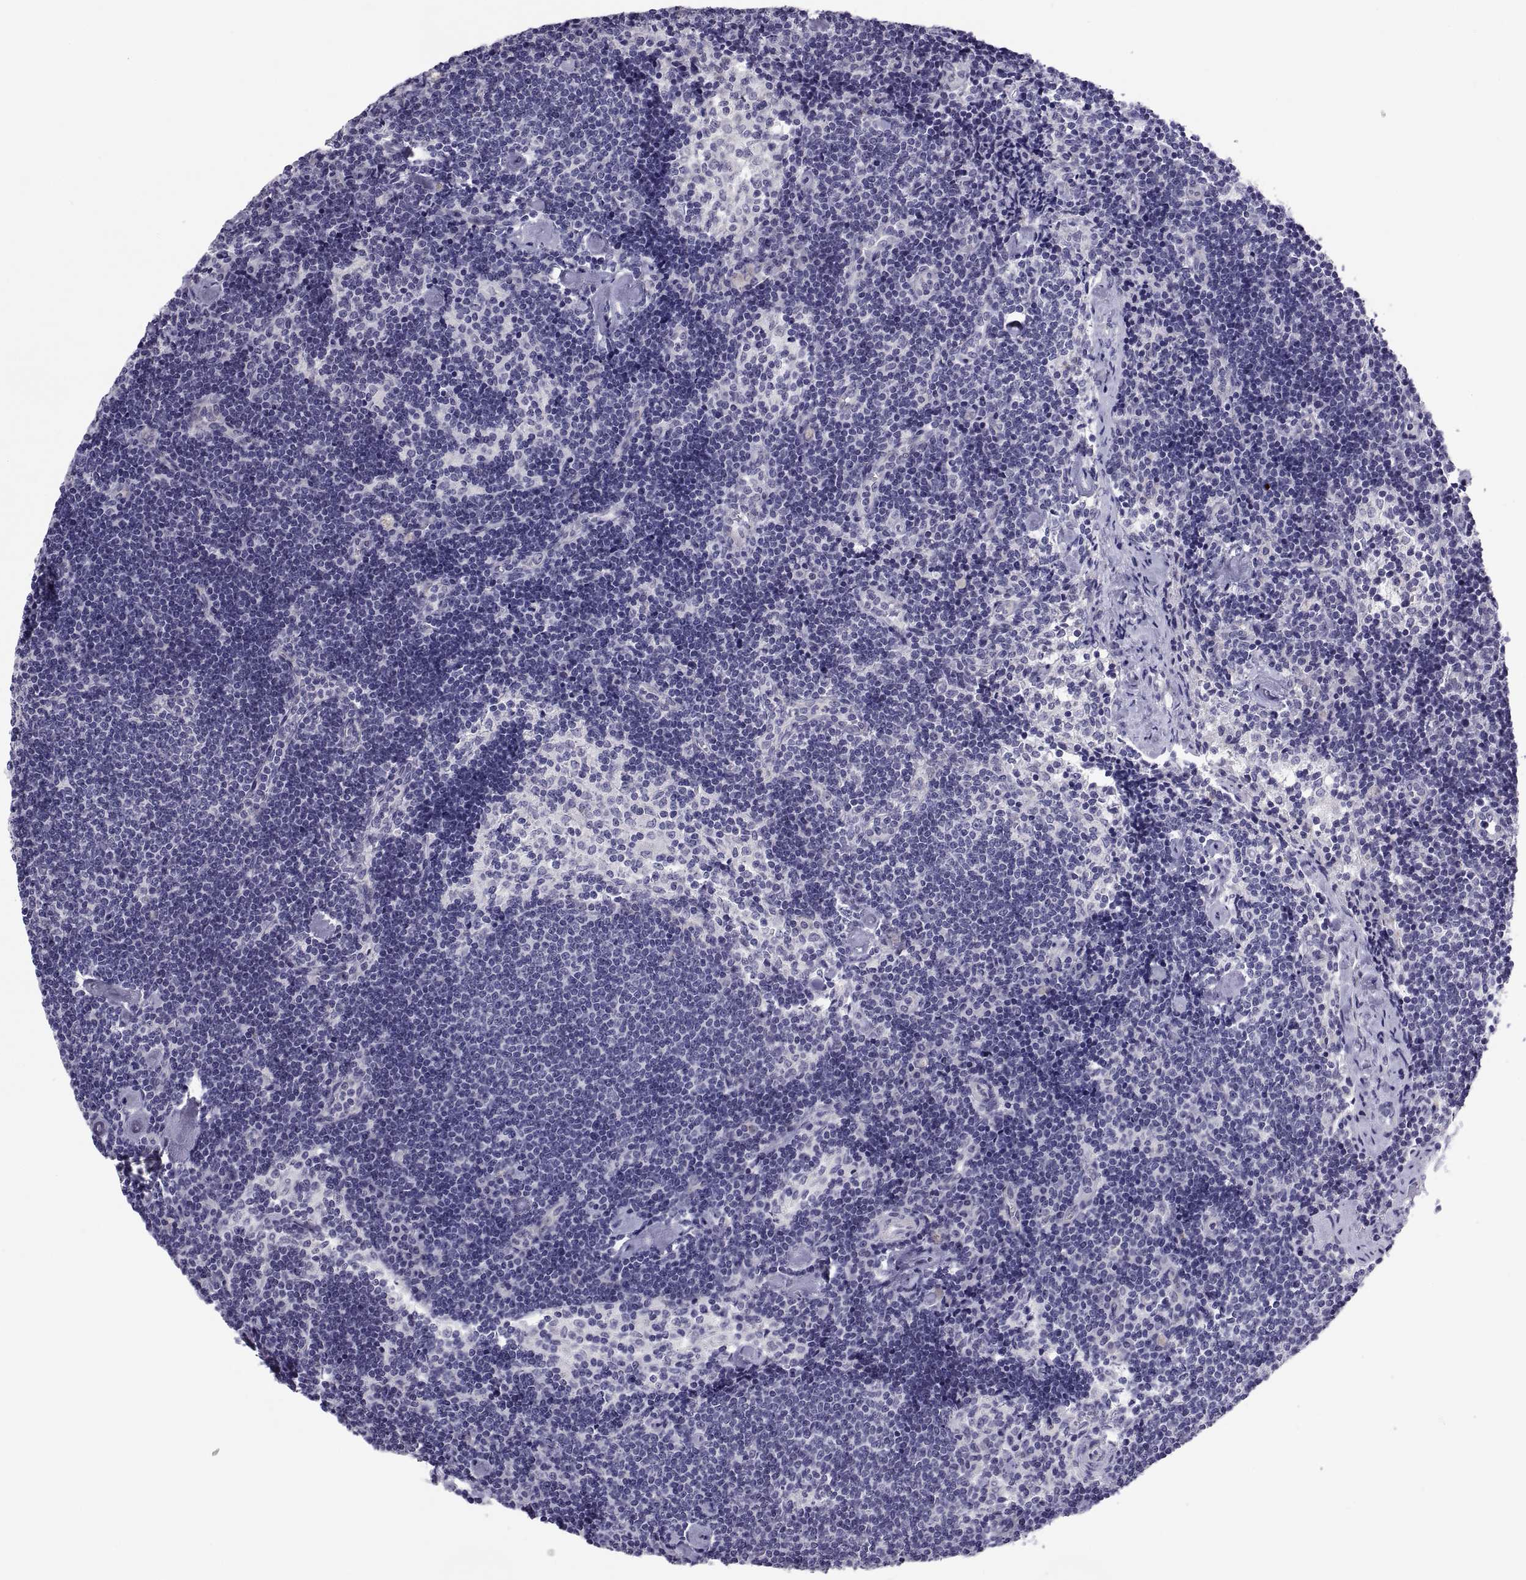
{"staining": {"intensity": "negative", "quantity": "none", "location": "none"}, "tissue": "lymph node", "cell_type": "Germinal center cells", "image_type": "normal", "snomed": [{"axis": "morphology", "description": "Normal tissue, NOS"}, {"axis": "topography", "description": "Lymph node"}], "caption": "Protein analysis of normal lymph node exhibits no significant staining in germinal center cells.", "gene": "TEX13A", "patient": {"sex": "female", "age": 42}}